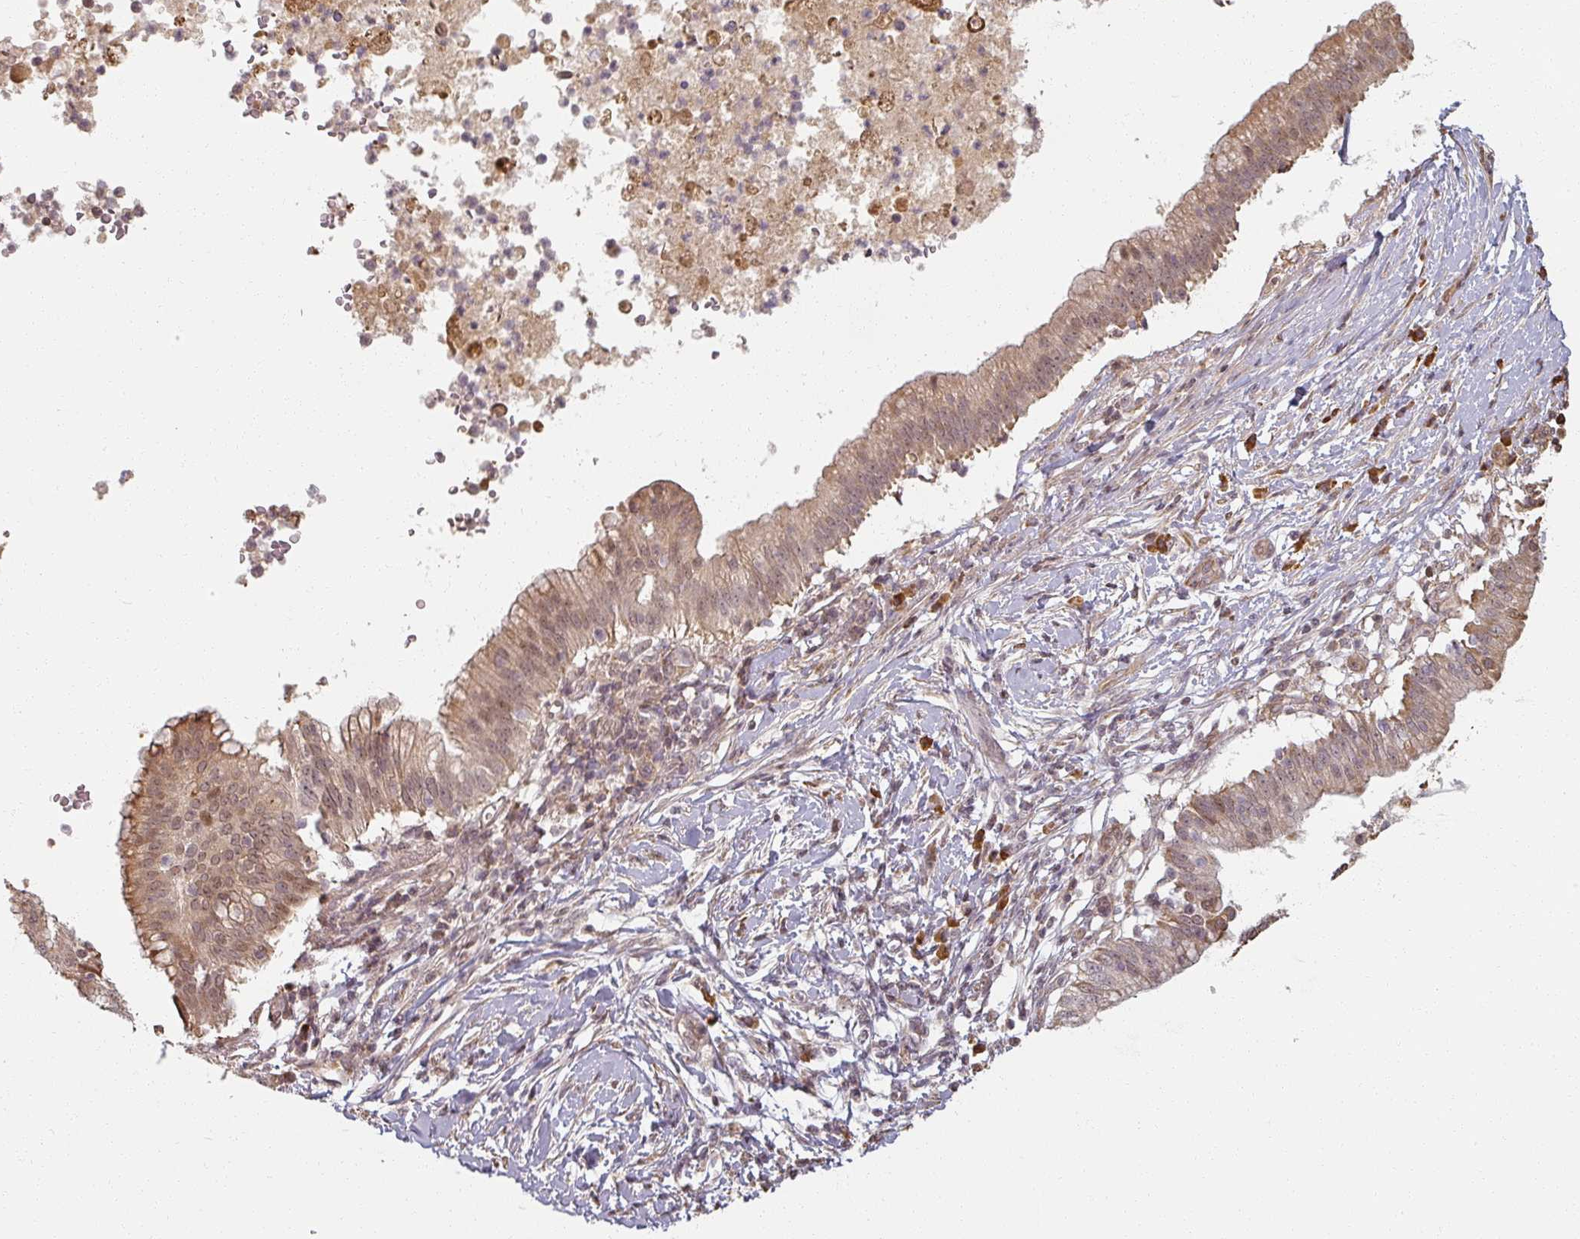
{"staining": {"intensity": "moderate", "quantity": ">75%", "location": "cytoplasmic/membranous,nuclear"}, "tissue": "pancreatic cancer", "cell_type": "Tumor cells", "image_type": "cancer", "snomed": [{"axis": "morphology", "description": "Adenocarcinoma, NOS"}, {"axis": "topography", "description": "Pancreas"}], "caption": "Protein expression analysis of pancreatic adenocarcinoma reveals moderate cytoplasmic/membranous and nuclear positivity in about >75% of tumor cells.", "gene": "MED19", "patient": {"sex": "male", "age": 68}}